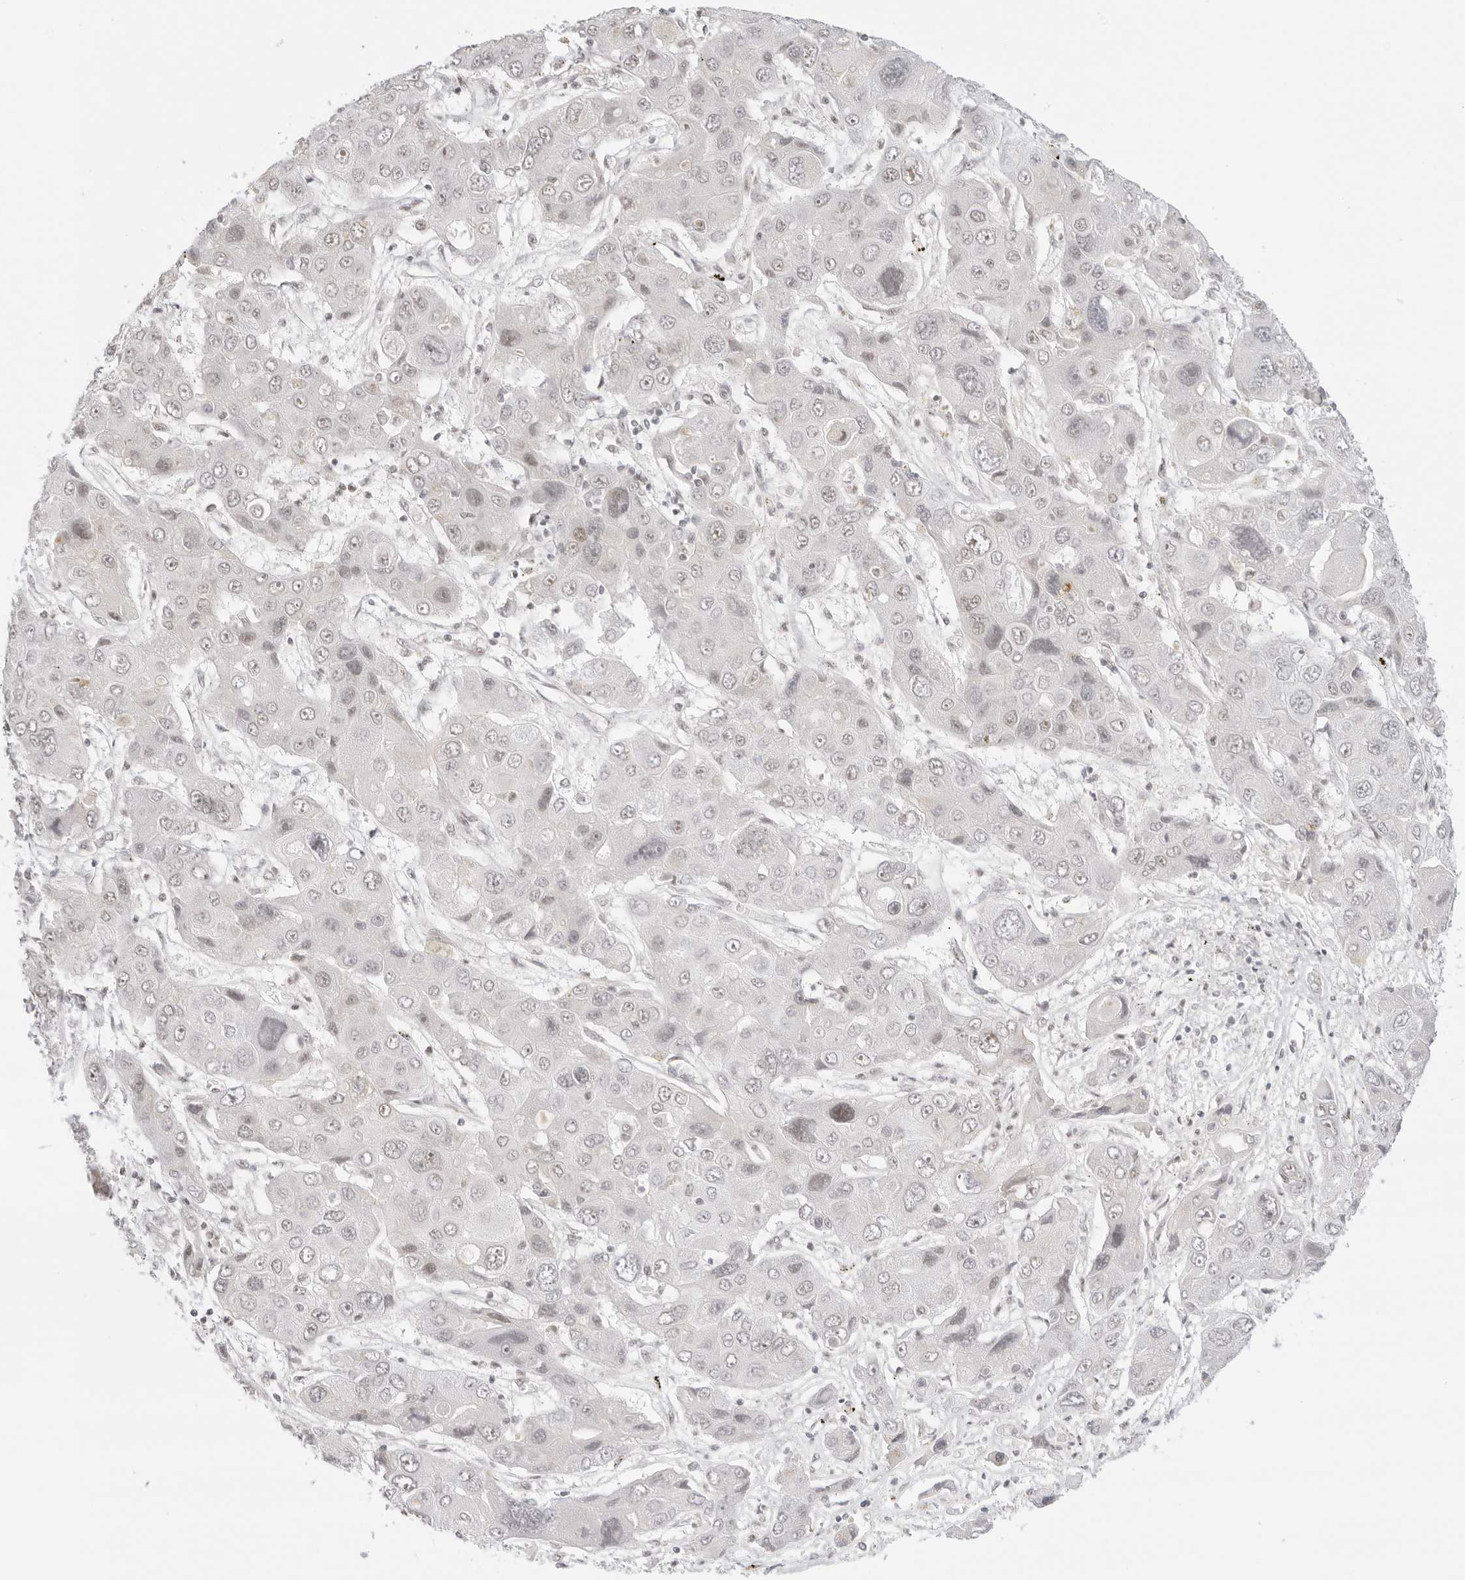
{"staining": {"intensity": "negative", "quantity": "none", "location": "none"}, "tissue": "liver cancer", "cell_type": "Tumor cells", "image_type": "cancer", "snomed": [{"axis": "morphology", "description": "Cholangiocarcinoma"}, {"axis": "topography", "description": "Liver"}], "caption": "This is an immunohistochemistry (IHC) photomicrograph of human liver cholangiocarcinoma. There is no staining in tumor cells.", "gene": "TCIM", "patient": {"sex": "male", "age": 67}}